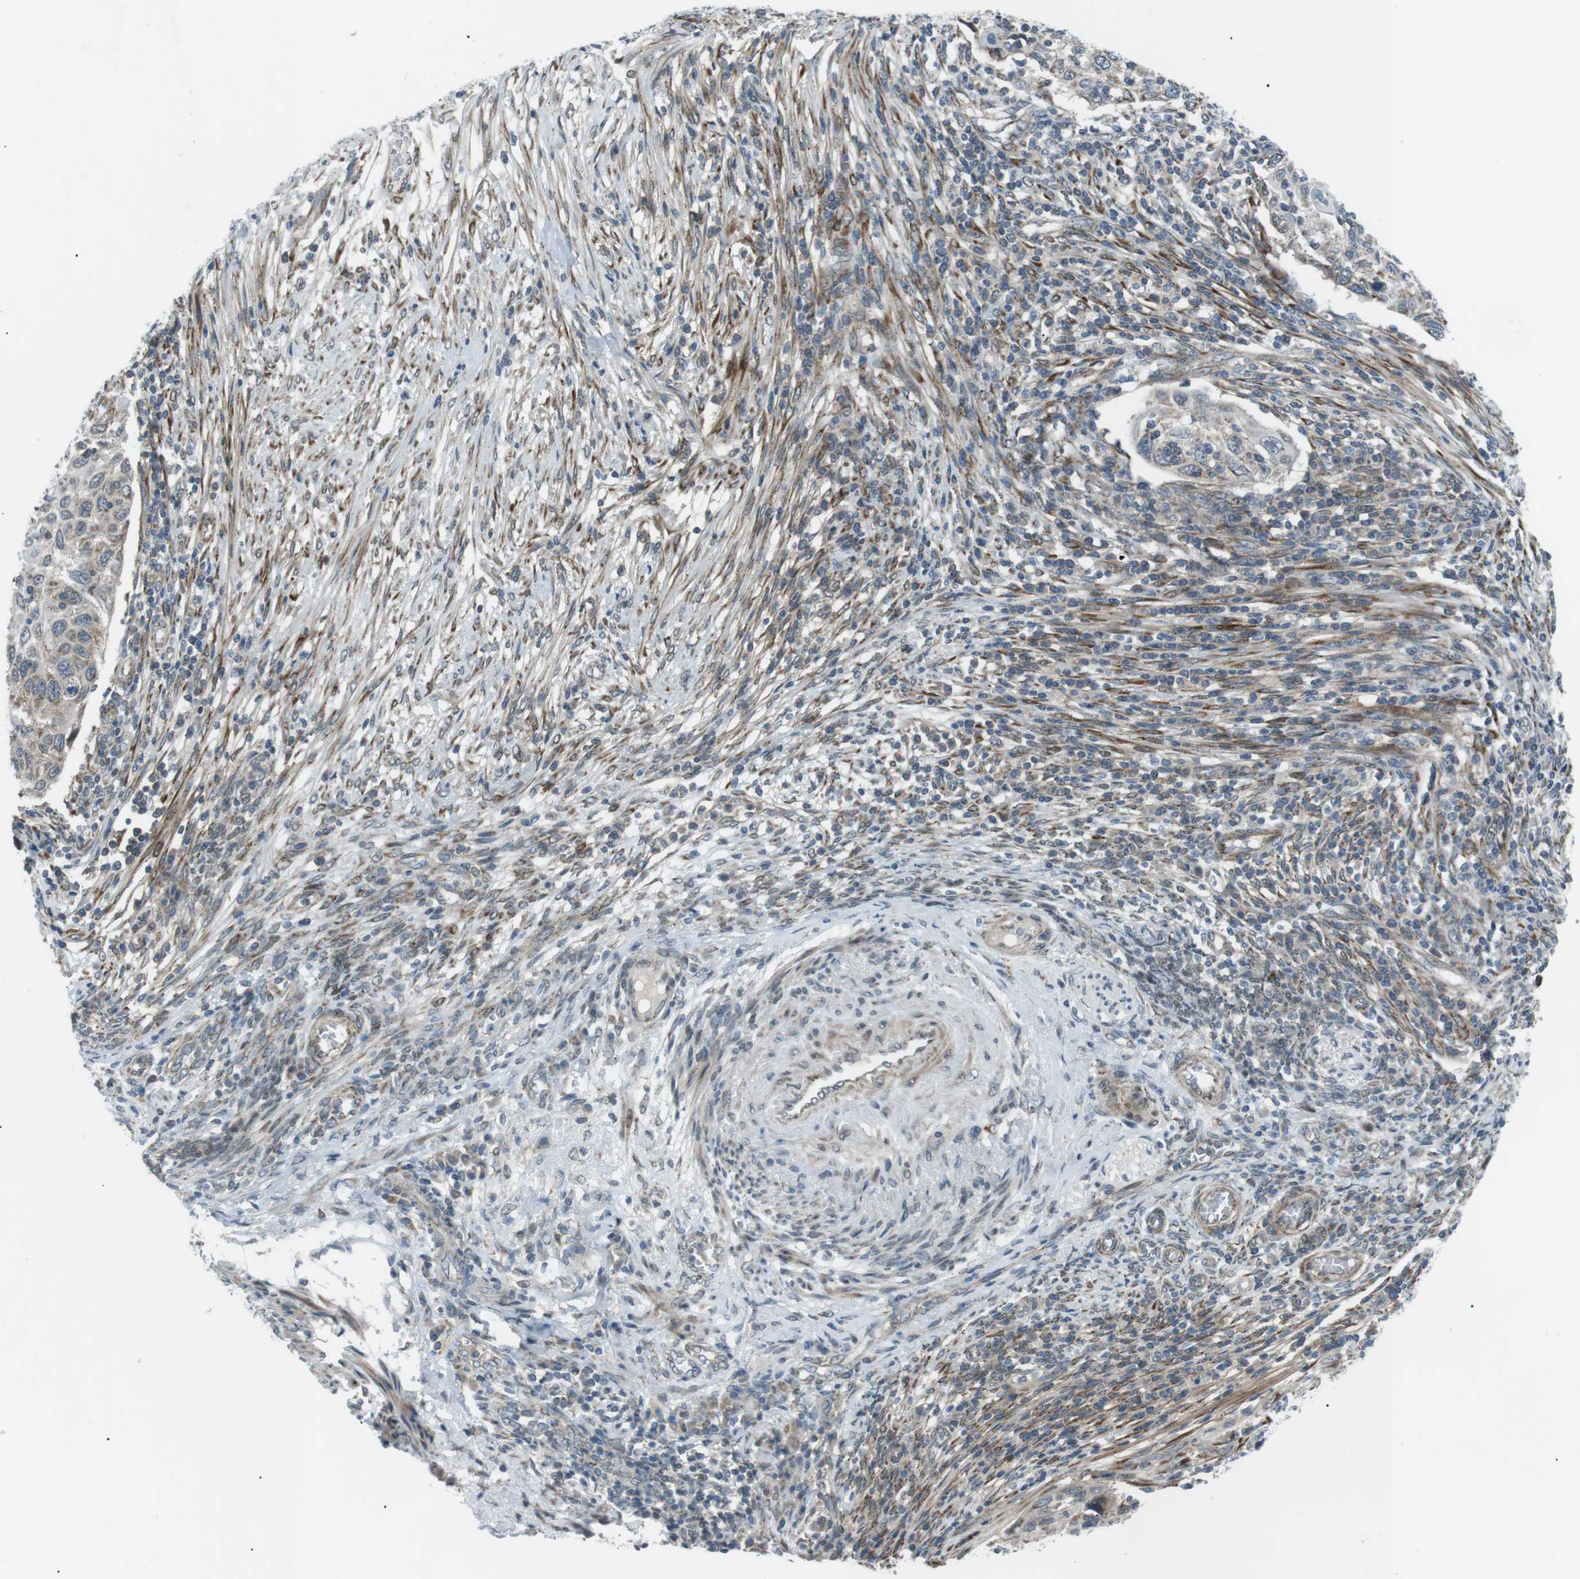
{"staining": {"intensity": "weak", "quantity": "<25%", "location": "cytoplasmic/membranous"}, "tissue": "cervical cancer", "cell_type": "Tumor cells", "image_type": "cancer", "snomed": [{"axis": "morphology", "description": "Squamous cell carcinoma, NOS"}, {"axis": "topography", "description": "Cervix"}], "caption": "Immunohistochemical staining of cervical squamous cell carcinoma shows no significant positivity in tumor cells. (DAB (3,3'-diaminobenzidine) immunohistochemistry with hematoxylin counter stain).", "gene": "ARID5B", "patient": {"sex": "female", "age": 70}}